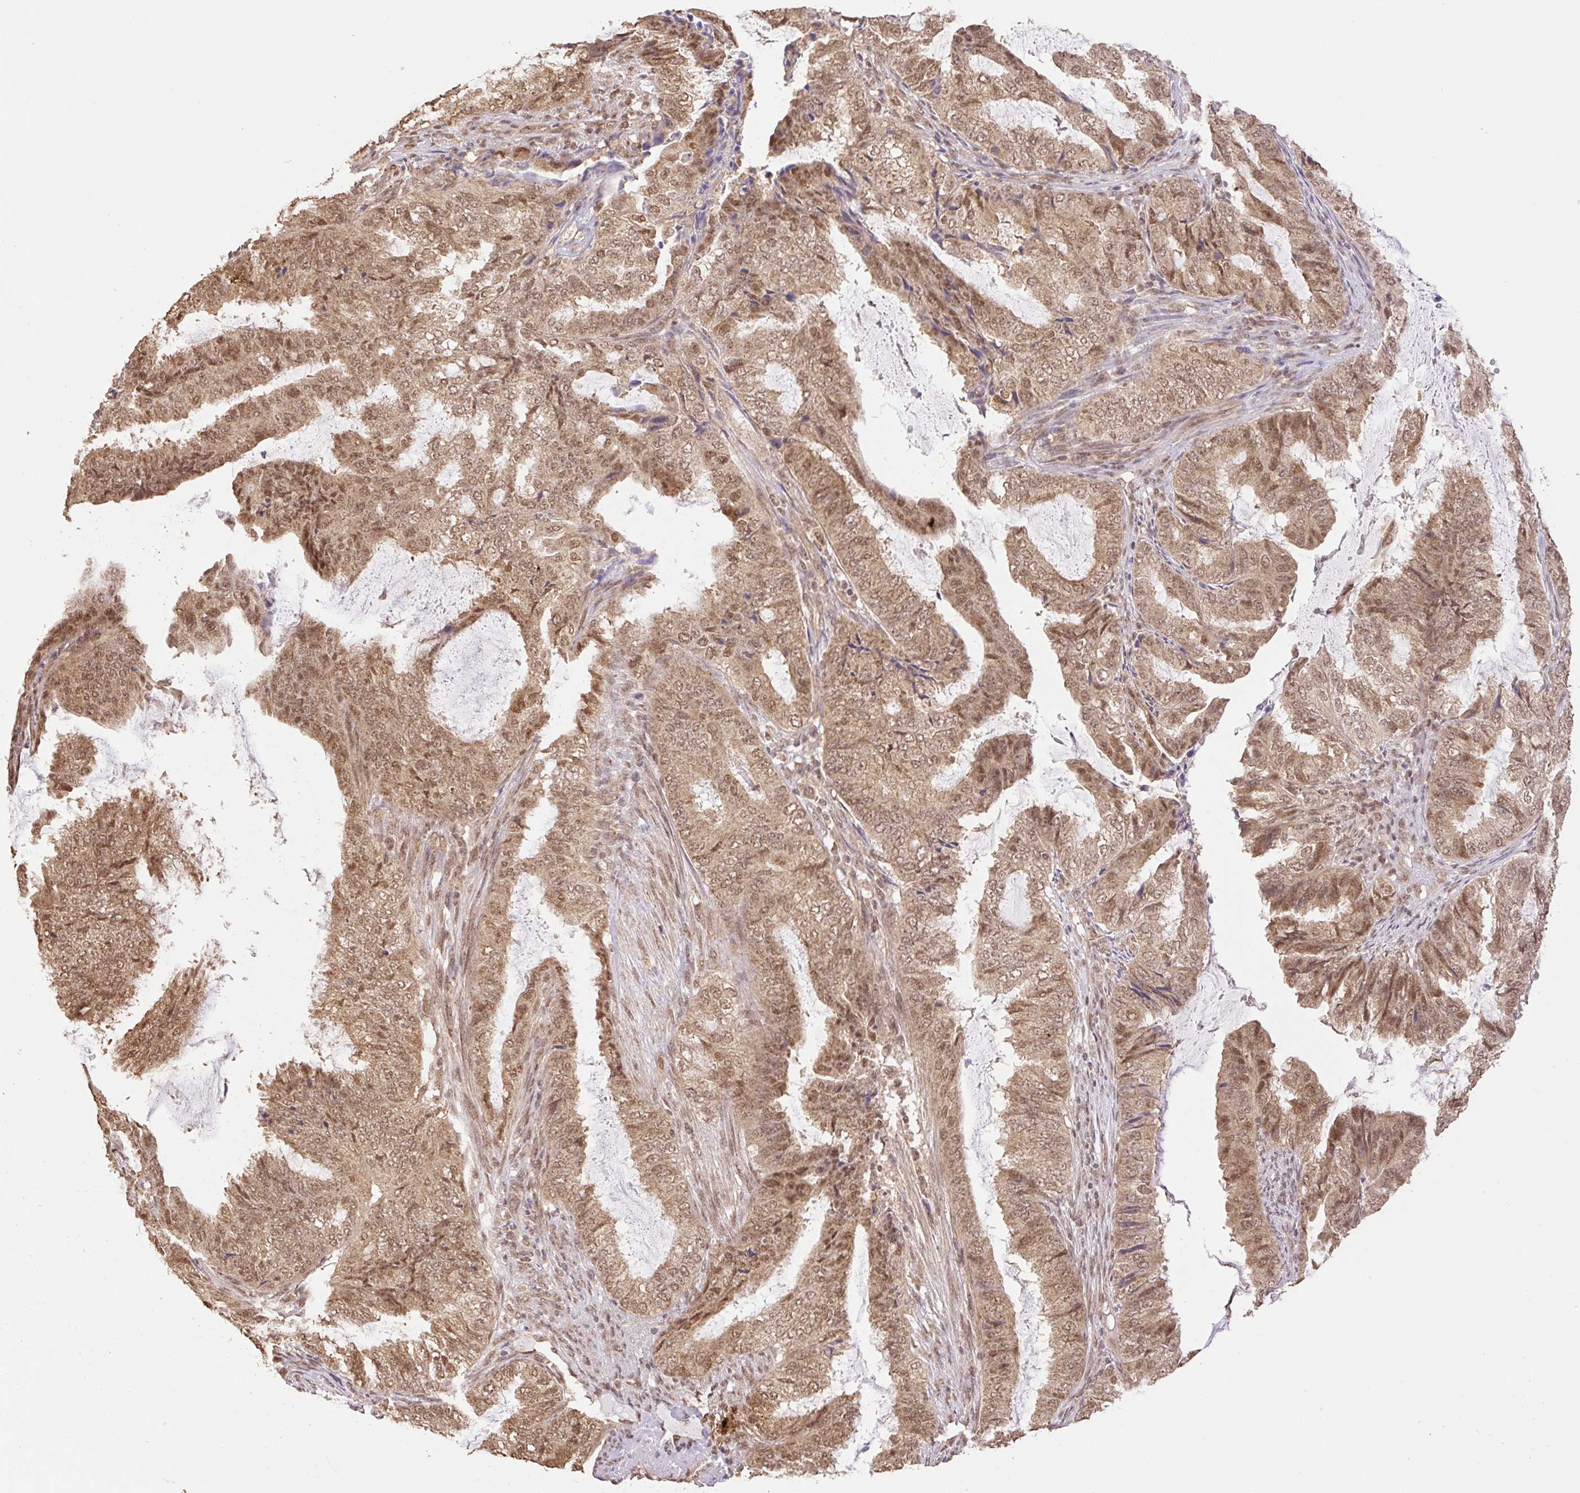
{"staining": {"intensity": "moderate", "quantity": ">75%", "location": "cytoplasmic/membranous,nuclear"}, "tissue": "endometrial cancer", "cell_type": "Tumor cells", "image_type": "cancer", "snomed": [{"axis": "morphology", "description": "Adenocarcinoma, NOS"}, {"axis": "topography", "description": "Endometrium"}], "caption": "Endometrial cancer (adenocarcinoma) stained for a protein (brown) reveals moderate cytoplasmic/membranous and nuclear positive positivity in about >75% of tumor cells.", "gene": "VPS25", "patient": {"sex": "female", "age": 51}}